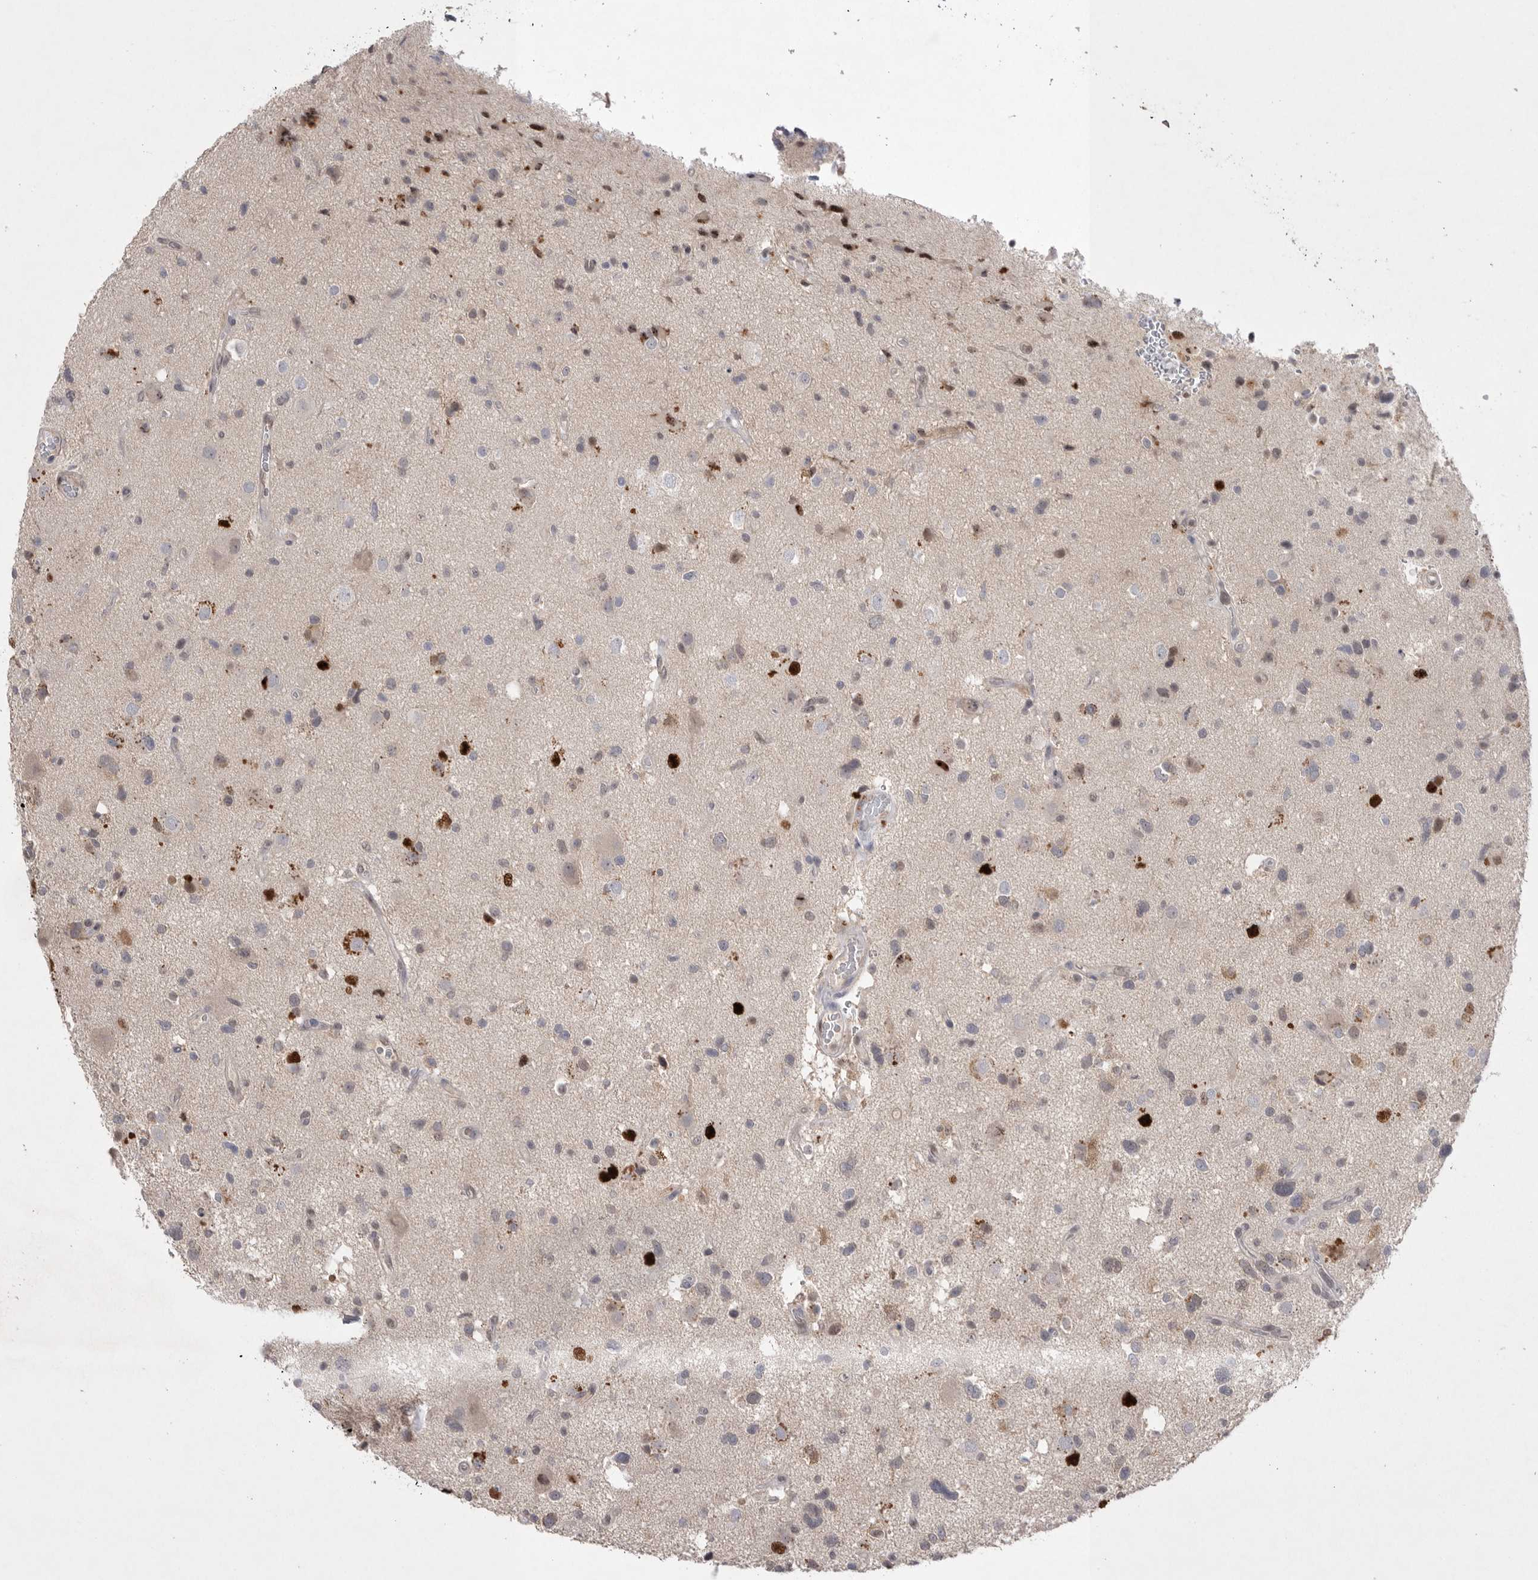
{"staining": {"intensity": "weak", "quantity": "<25%", "location": "nuclear"}, "tissue": "glioma", "cell_type": "Tumor cells", "image_type": "cancer", "snomed": [{"axis": "morphology", "description": "Glioma, malignant, High grade"}, {"axis": "topography", "description": "Brain"}], "caption": "Immunohistochemistry (IHC) photomicrograph of human glioma stained for a protein (brown), which shows no staining in tumor cells. The staining is performed using DAB (3,3'-diaminobenzidine) brown chromogen with nuclei counter-stained in using hematoxylin.", "gene": "HUS1", "patient": {"sex": "male", "age": 33}}